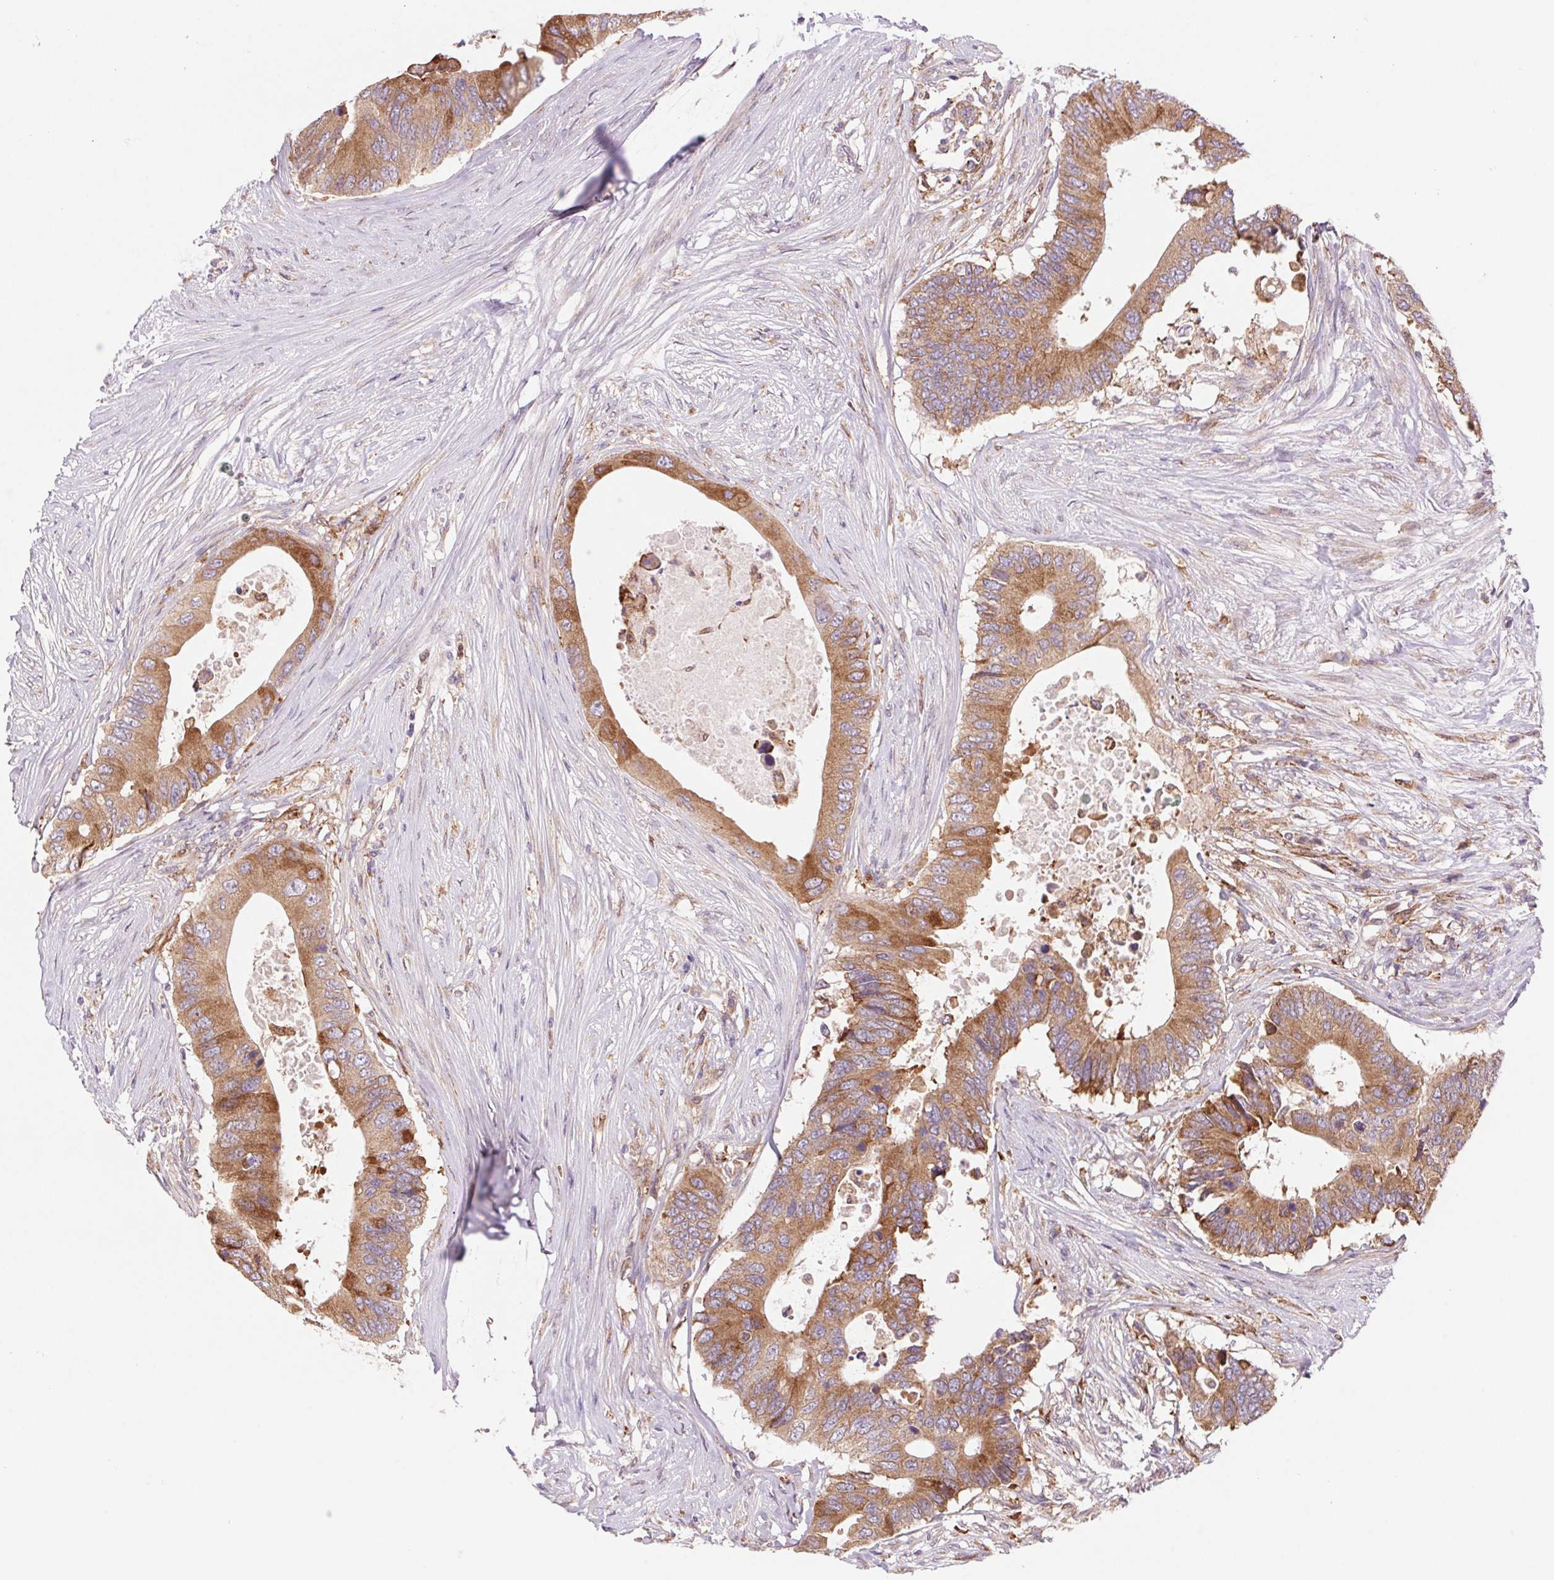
{"staining": {"intensity": "moderate", "quantity": ">75%", "location": "cytoplasmic/membranous"}, "tissue": "colorectal cancer", "cell_type": "Tumor cells", "image_type": "cancer", "snomed": [{"axis": "morphology", "description": "Adenocarcinoma, NOS"}, {"axis": "topography", "description": "Colon"}], "caption": "Tumor cells reveal moderate cytoplasmic/membranous staining in about >75% of cells in colorectal cancer.", "gene": "KLHL20", "patient": {"sex": "male", "age": 71}}